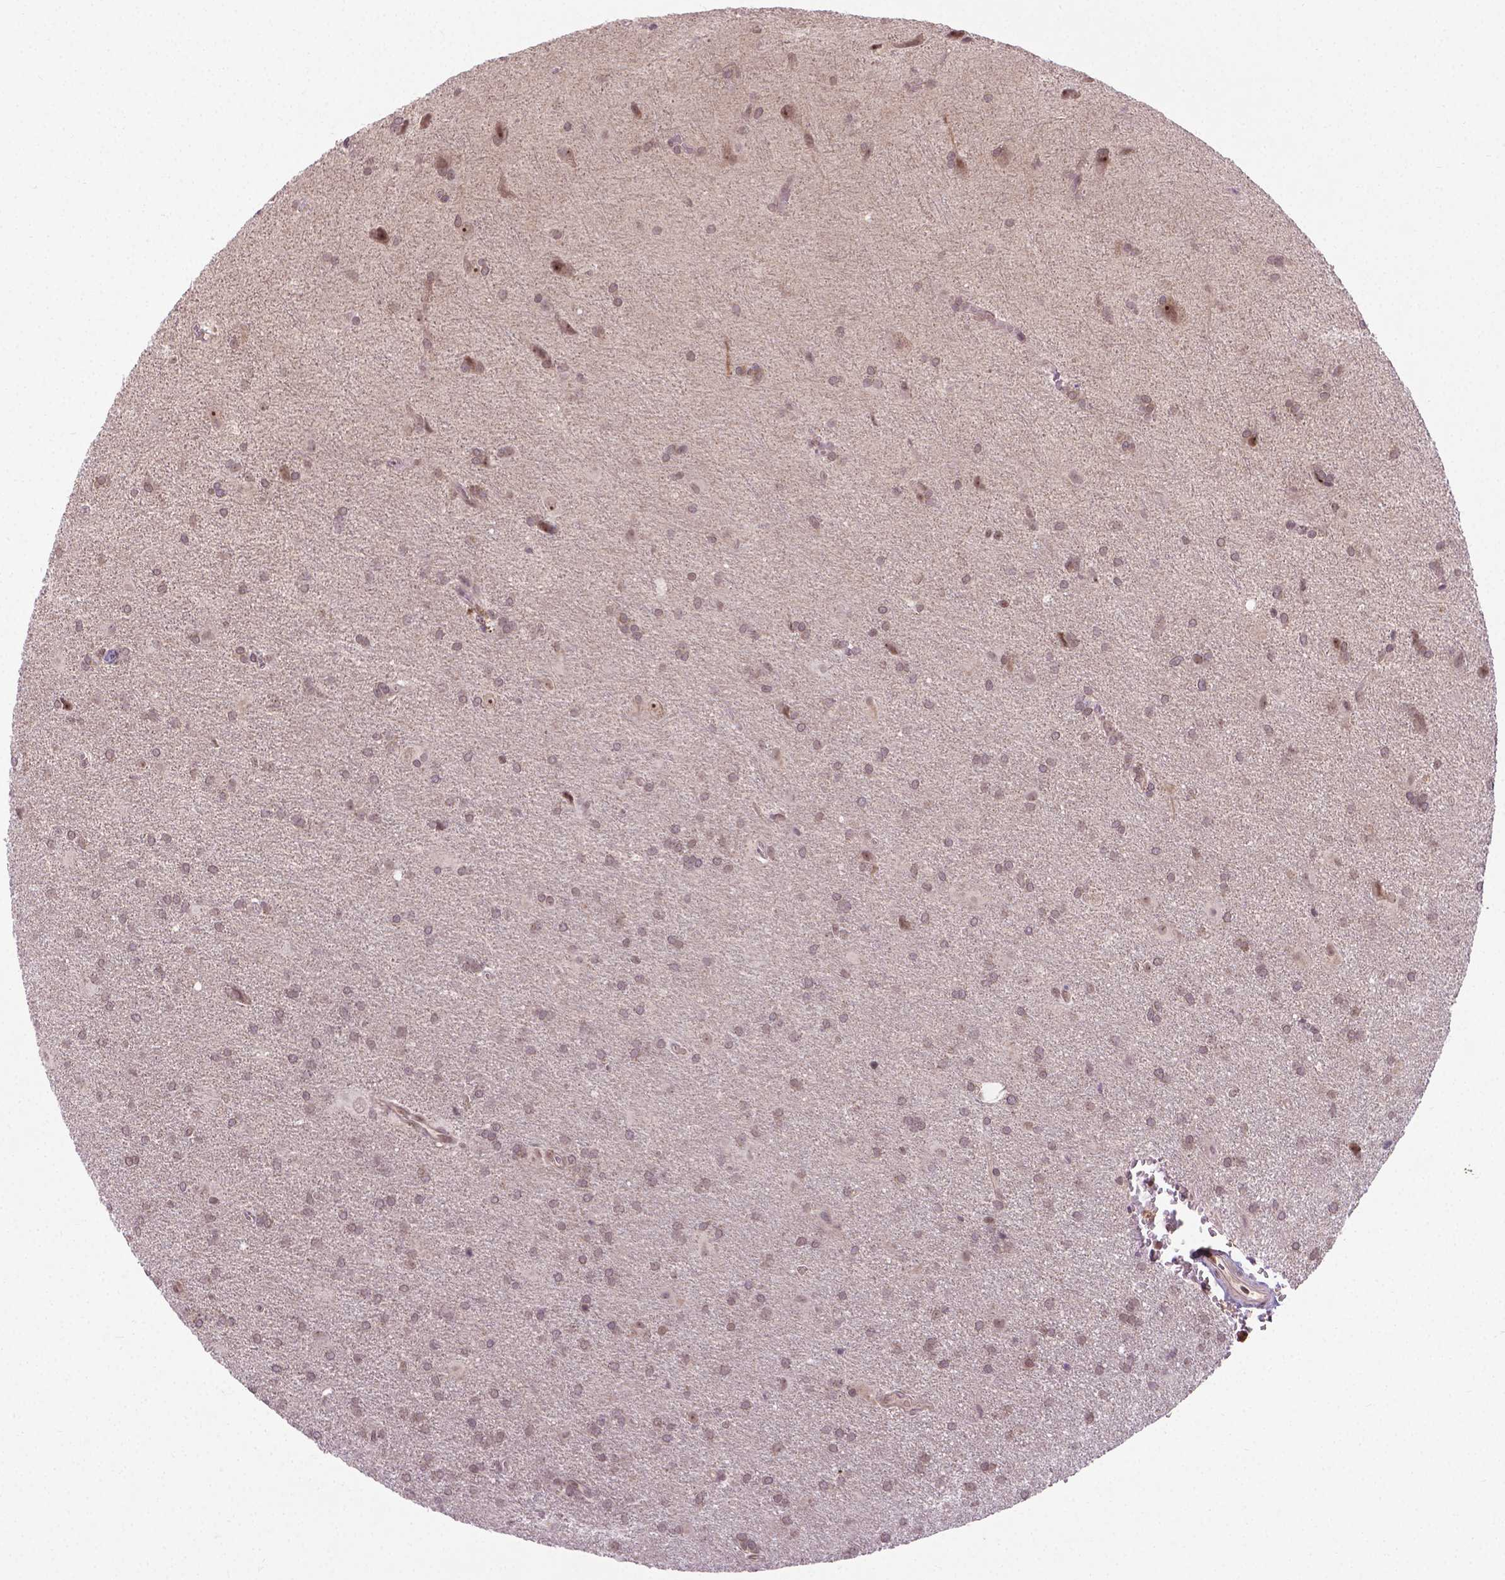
{"staining": {"intensity": "weak", "quantity": ">75%", "location": "nuclear"}, "tissue": "glioma", "cell_type": "Tumor cells", "image_type": "cancer", "snomed": [{"axis": "morphology", "description": "Glioma, malignant, Low grade"}, {"axis": "topography", "description": "Brain"}], "caption": "Protein staining of glioma tissue demonstrates weak nuclear staining in approximately >75% of tumor cells. (DAB IHC with brightfield microscopy, high magnification).", "gene": "ANKRD54", "patient": {"sex": "male", "age": 58}}